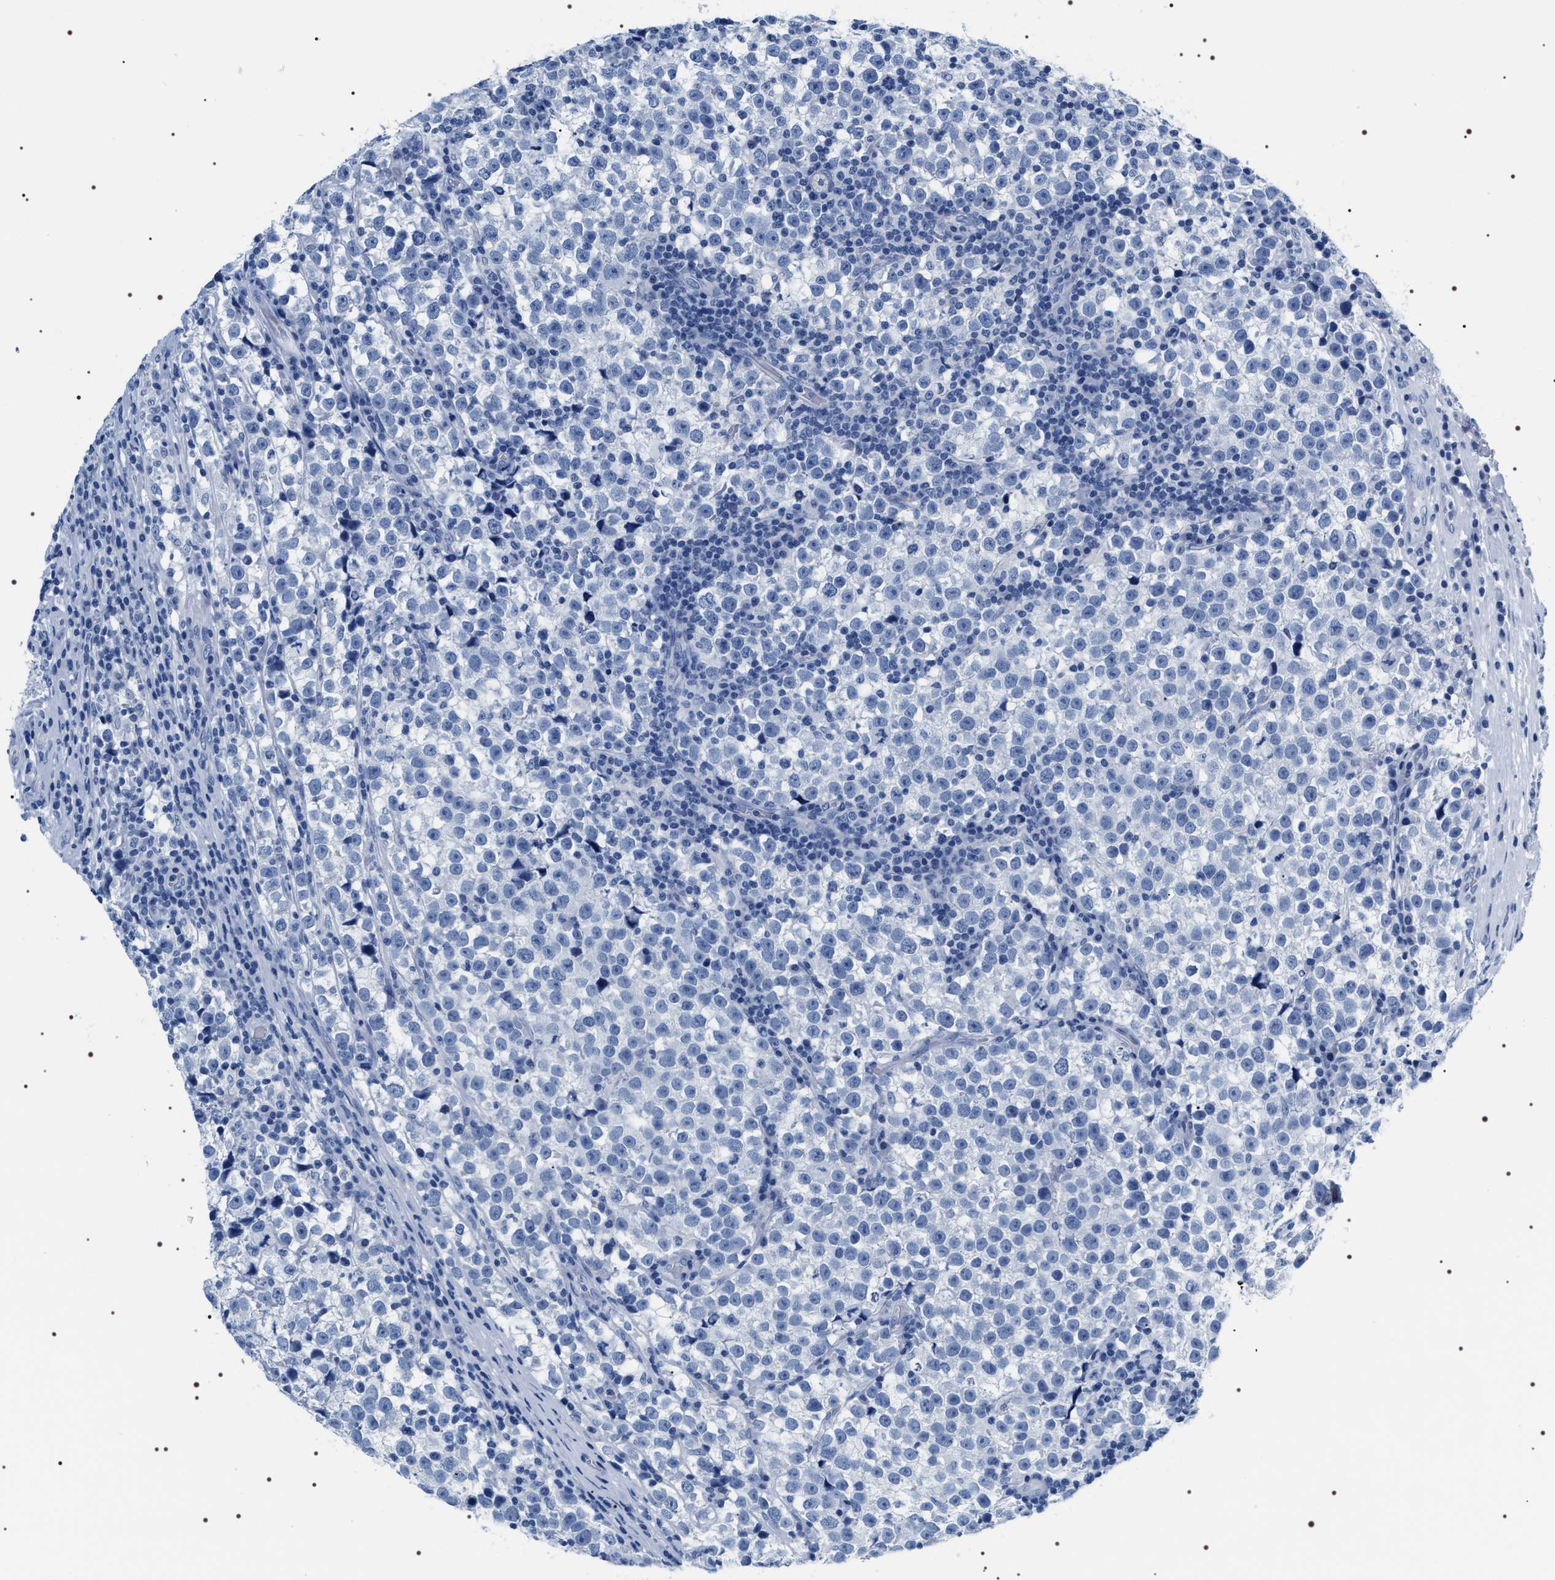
{"staining": {"intensity": "negative", "quantity": "none", "location": "none"}, "tissue": "testis cancer", "cell_type": "Tumor cells", "image_type": "cancer", "snomed": [{"axis": "morphology", "description": "Normal tissue, NOS"}, {"axis": "morphology", "description": "Seminoma, NOS"}, {"axis": "topography", "description": "Testis"}], "caption": "Testis cancer (seminoma) stained for a protein using immunohistochemistry (IHC) reveals no expression tumor cells.", "gene": "ADH4", "patient": {"sex": "male", "age": 43}}